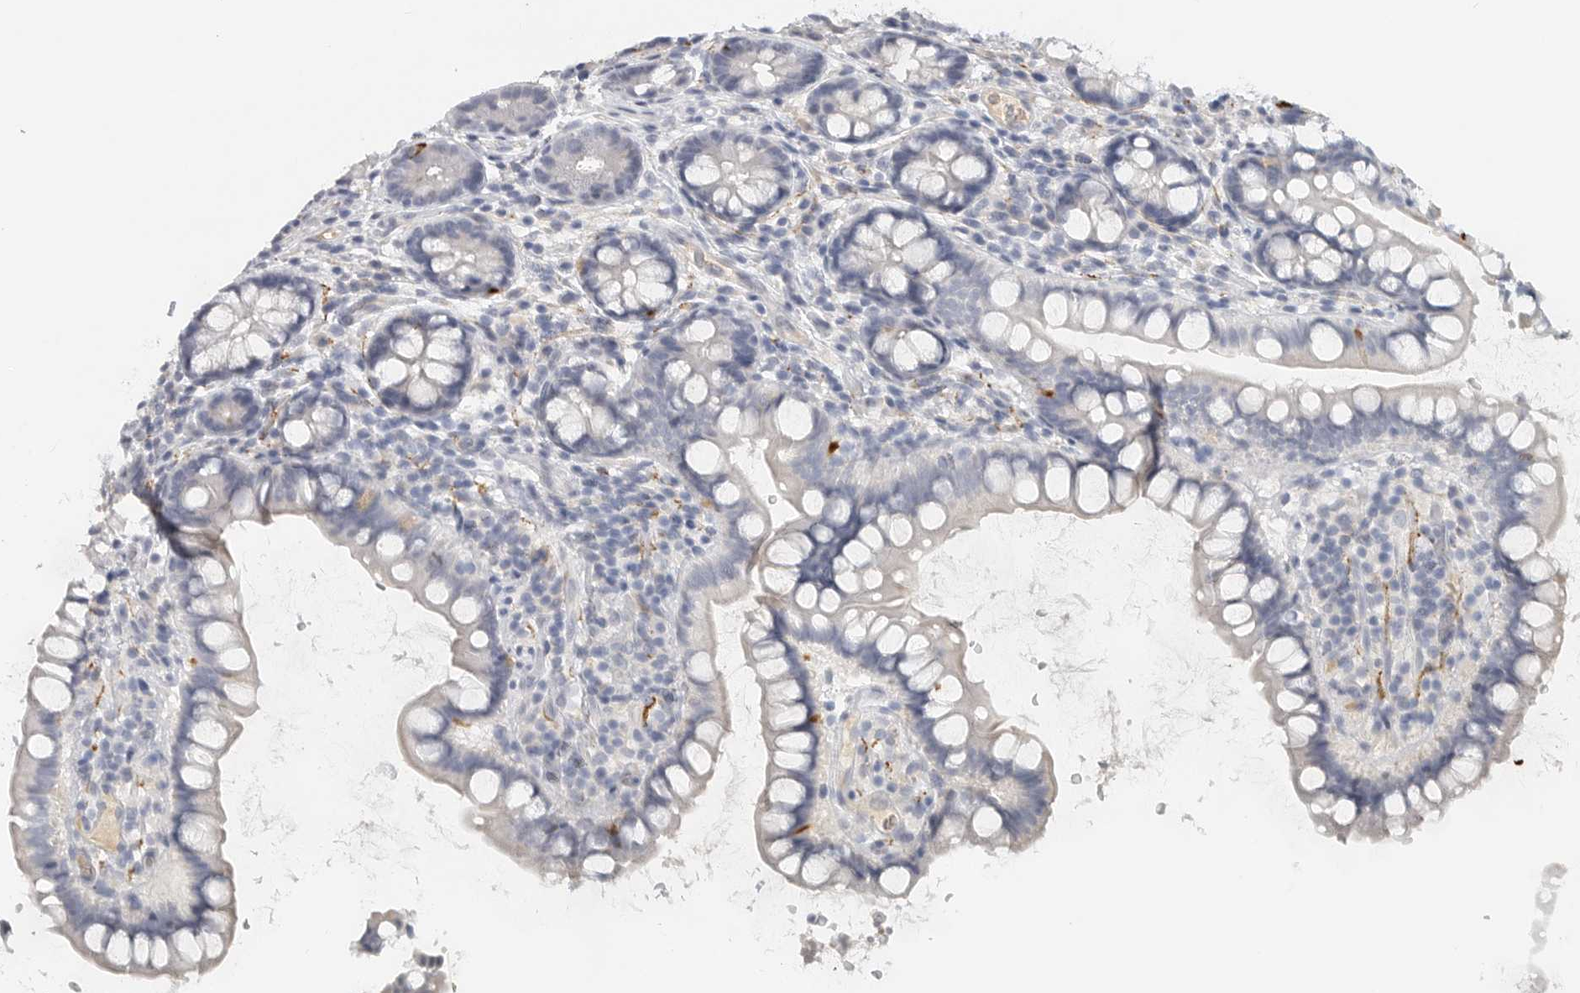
{"staining": {"intensity": "negative", "quantity": "none", "location": "none"}, "tissue": "small intestine", "cell_type": "Glandular cells", "image_type": "normal", "snomed": [{"axis": "morphology", "description": "Normal tissue, NOS"}, {"axis": "topography", "description": "Smooth muscle"}, {"axis": "topography", "description": "Small intestine"}], "caption": "The micrograph demonstrates no staining of glandular cells in unremarkable small intestine. (DAB IHC with hematoxylin counter stain).", "gene": "PAM", "patient": {"sex": "female", "age": 84}}